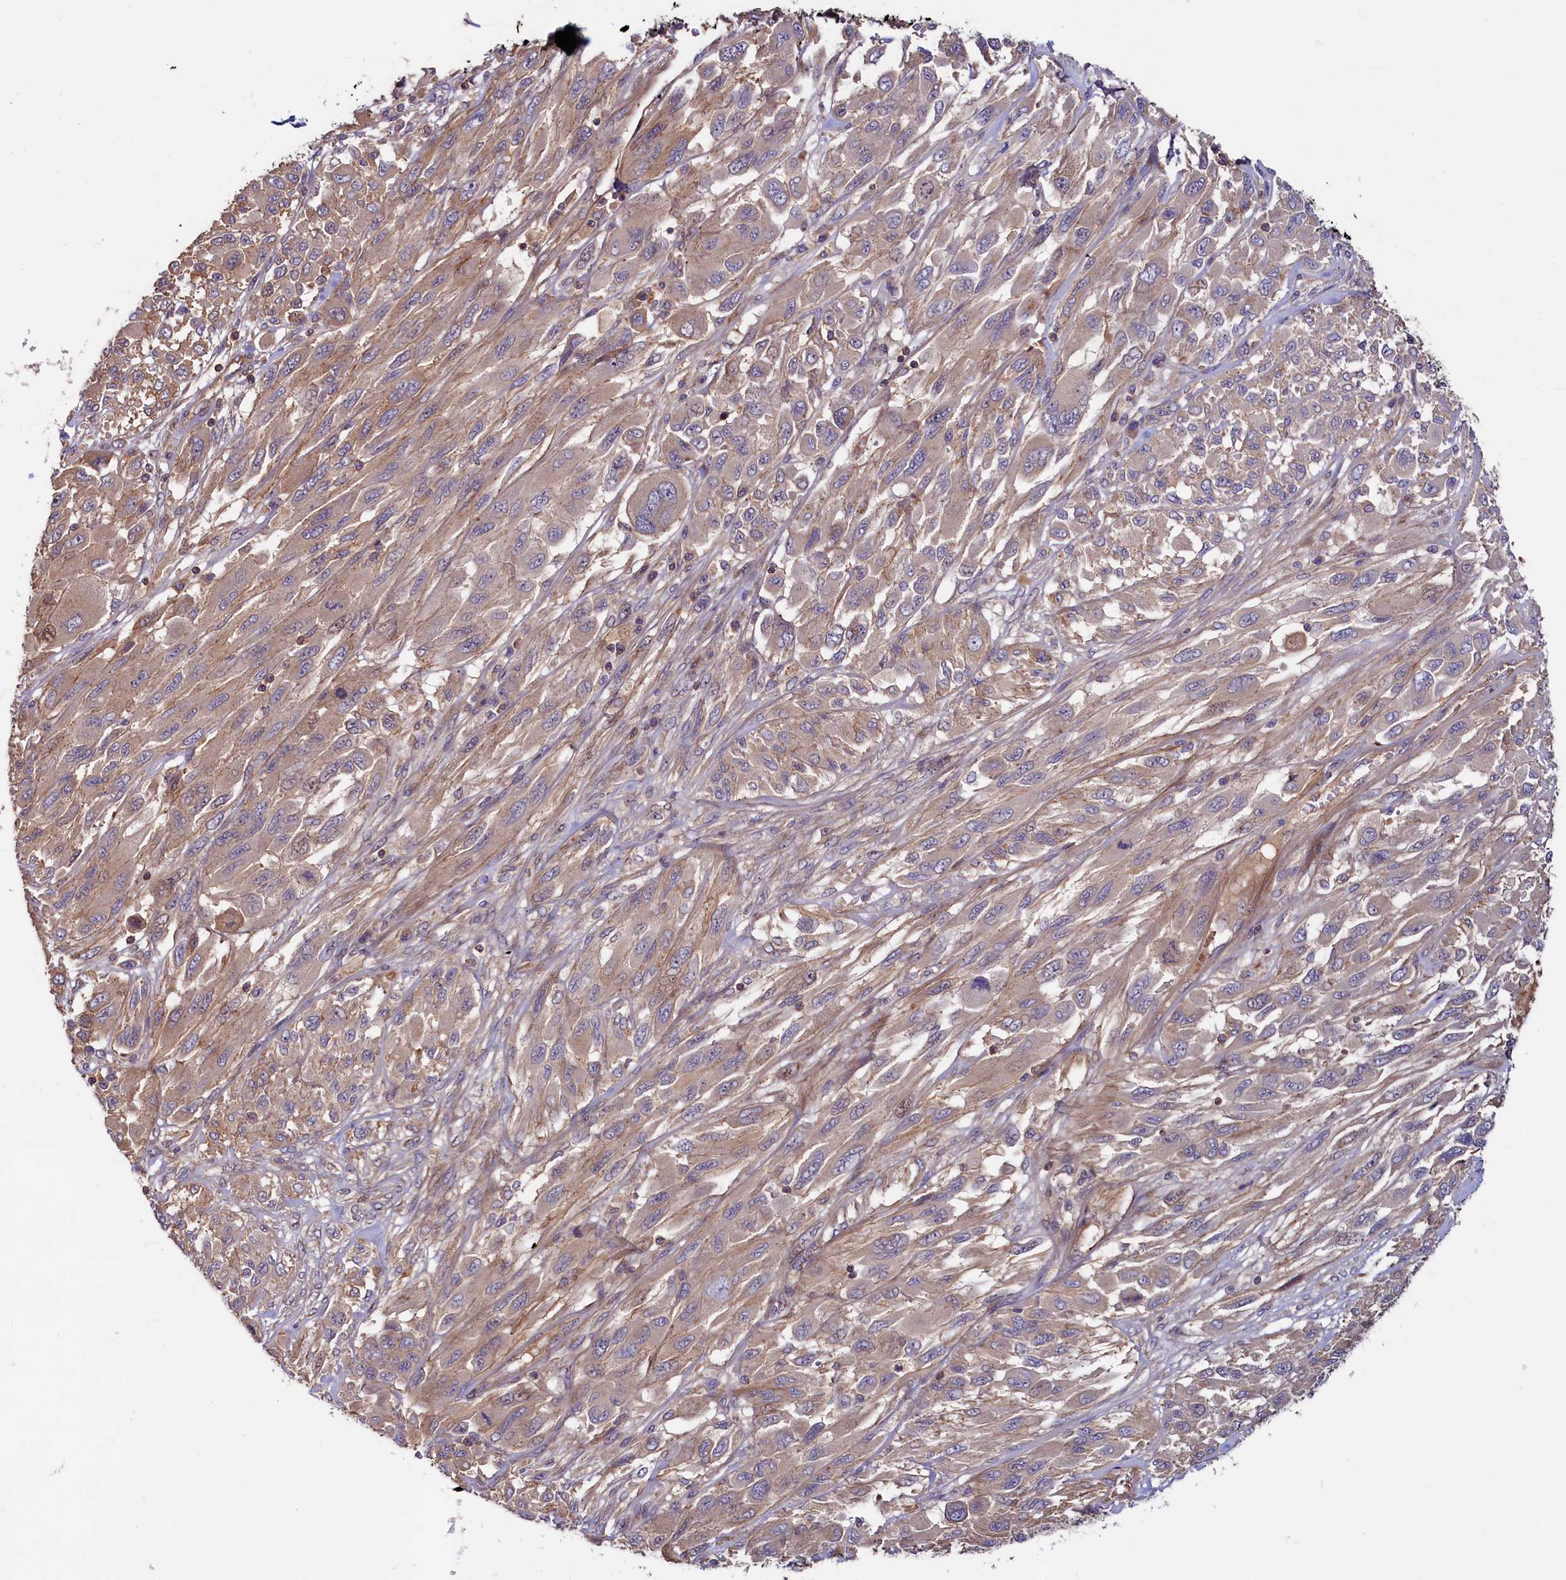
{"staining": {"intensity": "weak", "quantity": ">75%", "location": "cytoplasmic/membranous"}, "tissue": "melanoma", "cell_type": "Tumor cells", "image_type": "cancer", "snomed": [{"axis": "morphology", "description": "Malignant melanoma, NOS"}, {"axis": "topography", "description": "Skin"}], "caption": "Tumor cells demonstrate low levels of weak cytoplasmic/membranous expression in about >75% of cells in melanoma.", "gene": "DUOXA1", "patient": {"sex": "female", "age": 91}}